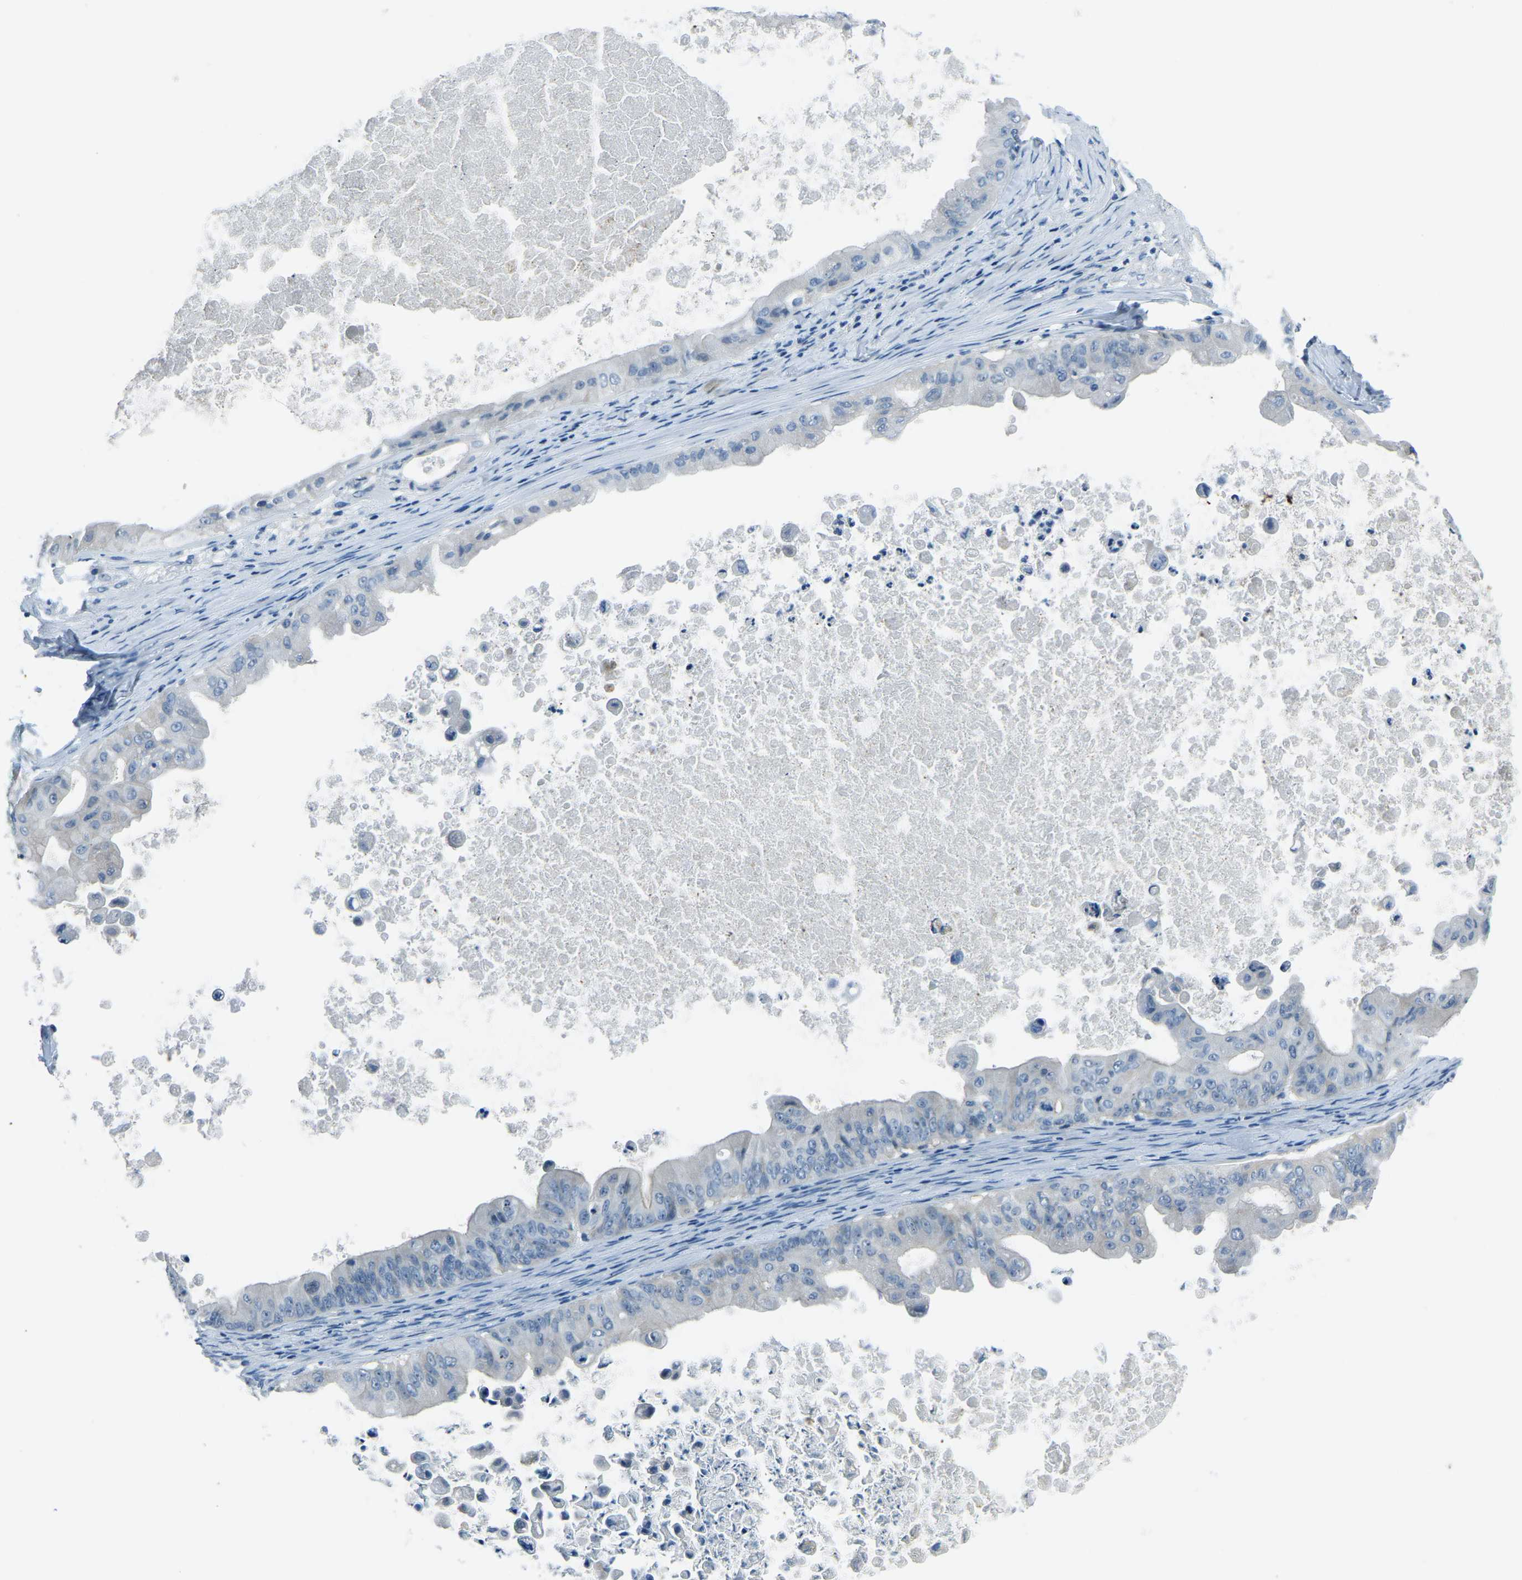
{"staining": {"intensity": "negative", "quantity": "none", "location": "none"}, "tissue": "ovarian cancer", "cell_type": "Tumor cells", "image_type": "cancer", "snomed": [{"axis": "morphology", "description": "Cystadenocarcinoma, mucinous, NOS"}, {"axis": "topography", "description": "Ovary"}], "caption": "The micrograph exhibits no significant staining in tumor cells of ovarian cancer (mucinous cystadenocarcinoma).", "gene": "RRP1", "patient": {"sex": "female", "age": 37}}